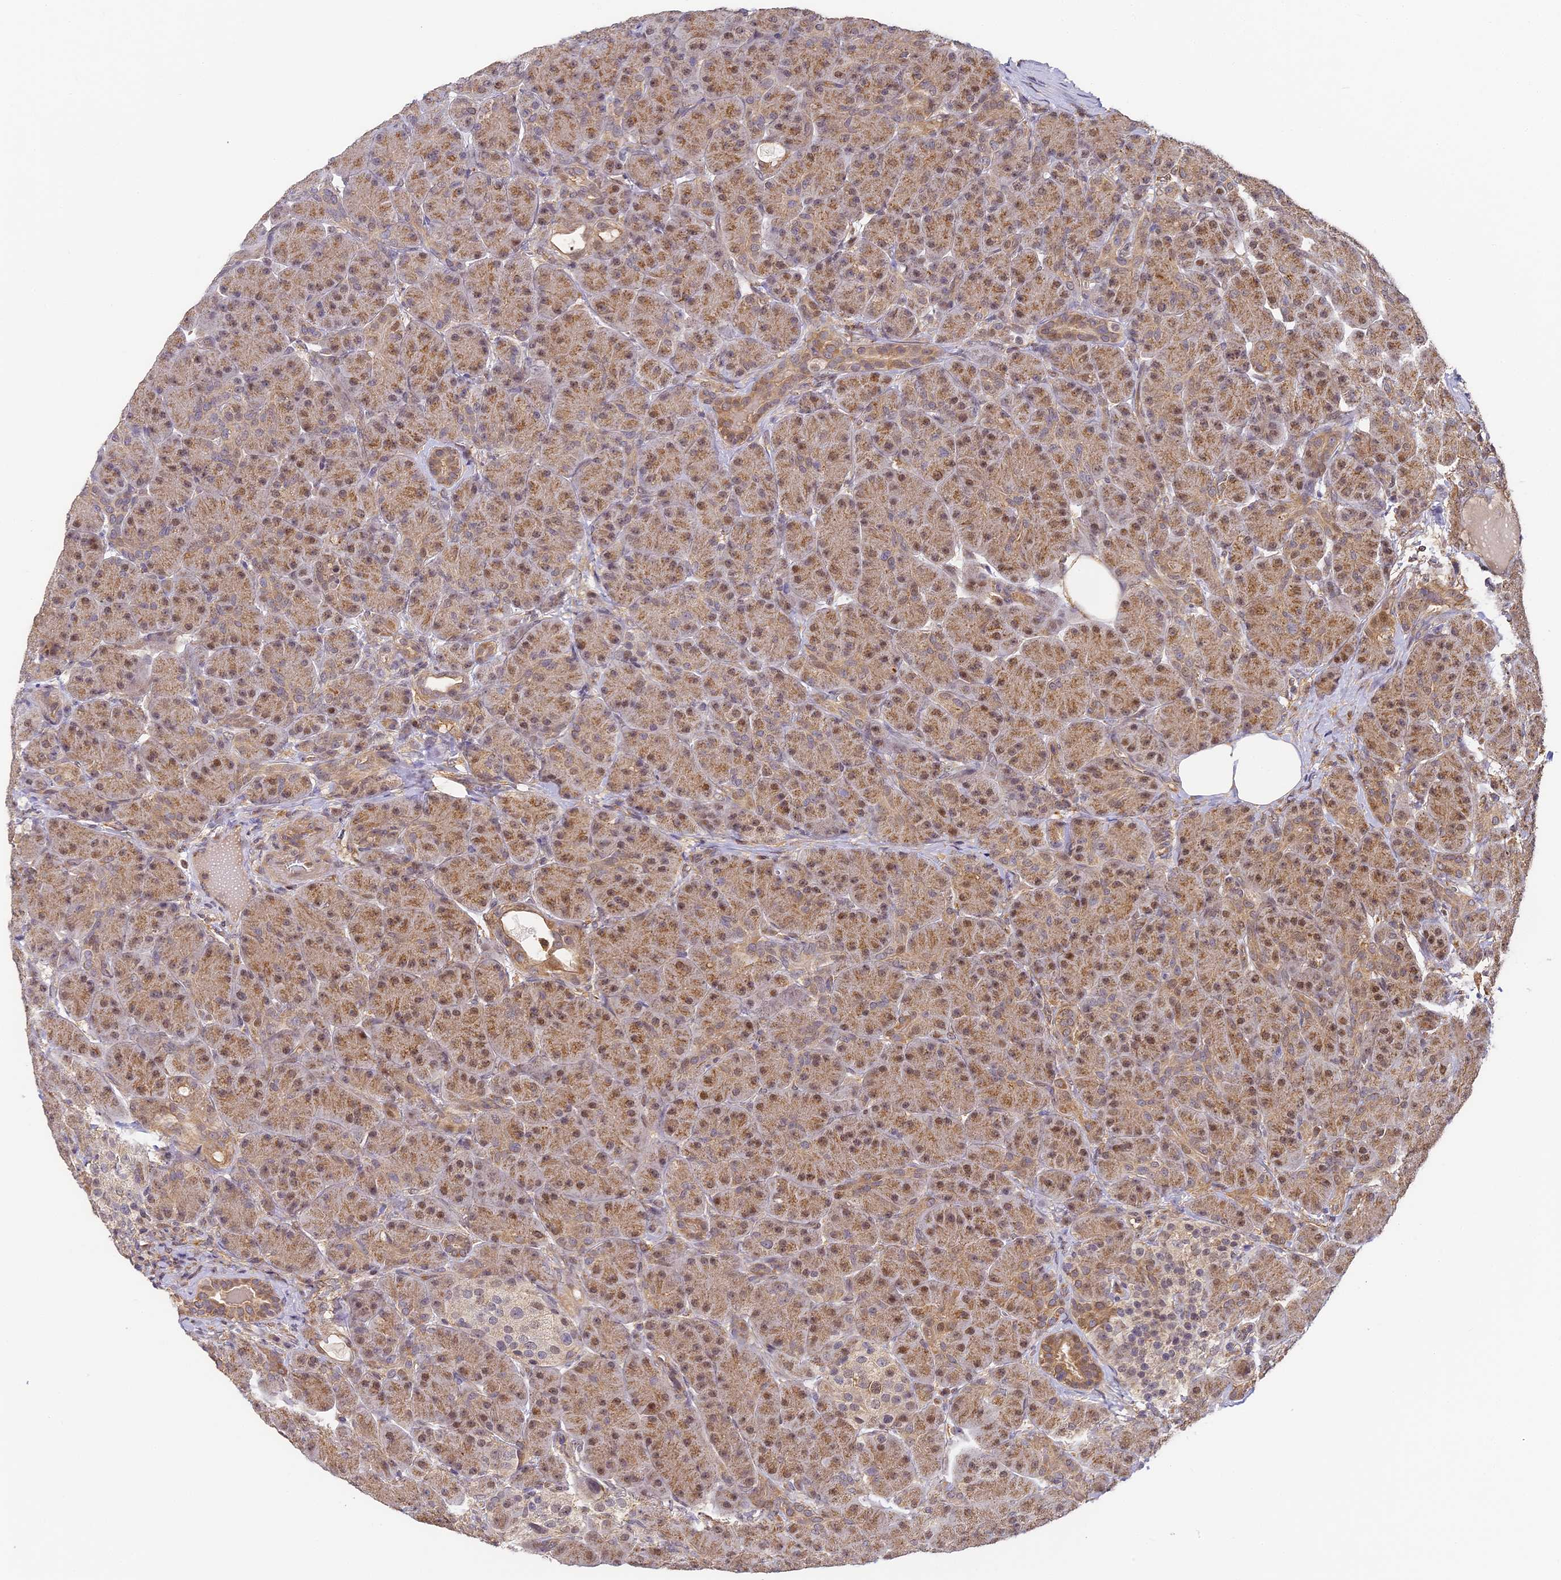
{"staining": {"intensity": "moderate", "quantity": ">75%", "location": "cytoplasmic/membranous,nuclear"}, "tissue": "pancreas", "cell_type": "Exocrine glandular cells", "image_type": "normal", "snomed": [{"axis": "morphology", "description": "Normal tissue, NOS"}, {"axis": "topography", "description": "Pancreas"}], "caption": "High-magnification brightfield microscopy of benign pancreas stained with DAB (brown) and counterstained with hematoxylin (blue). exocrine glandular cells exhibit moderate cytoplasmic/membranous,nuclear positivity is seen in about>75% of cells.", "gene": "ENSG00000268870", "patient": {"sex": "male", "age": 63}}